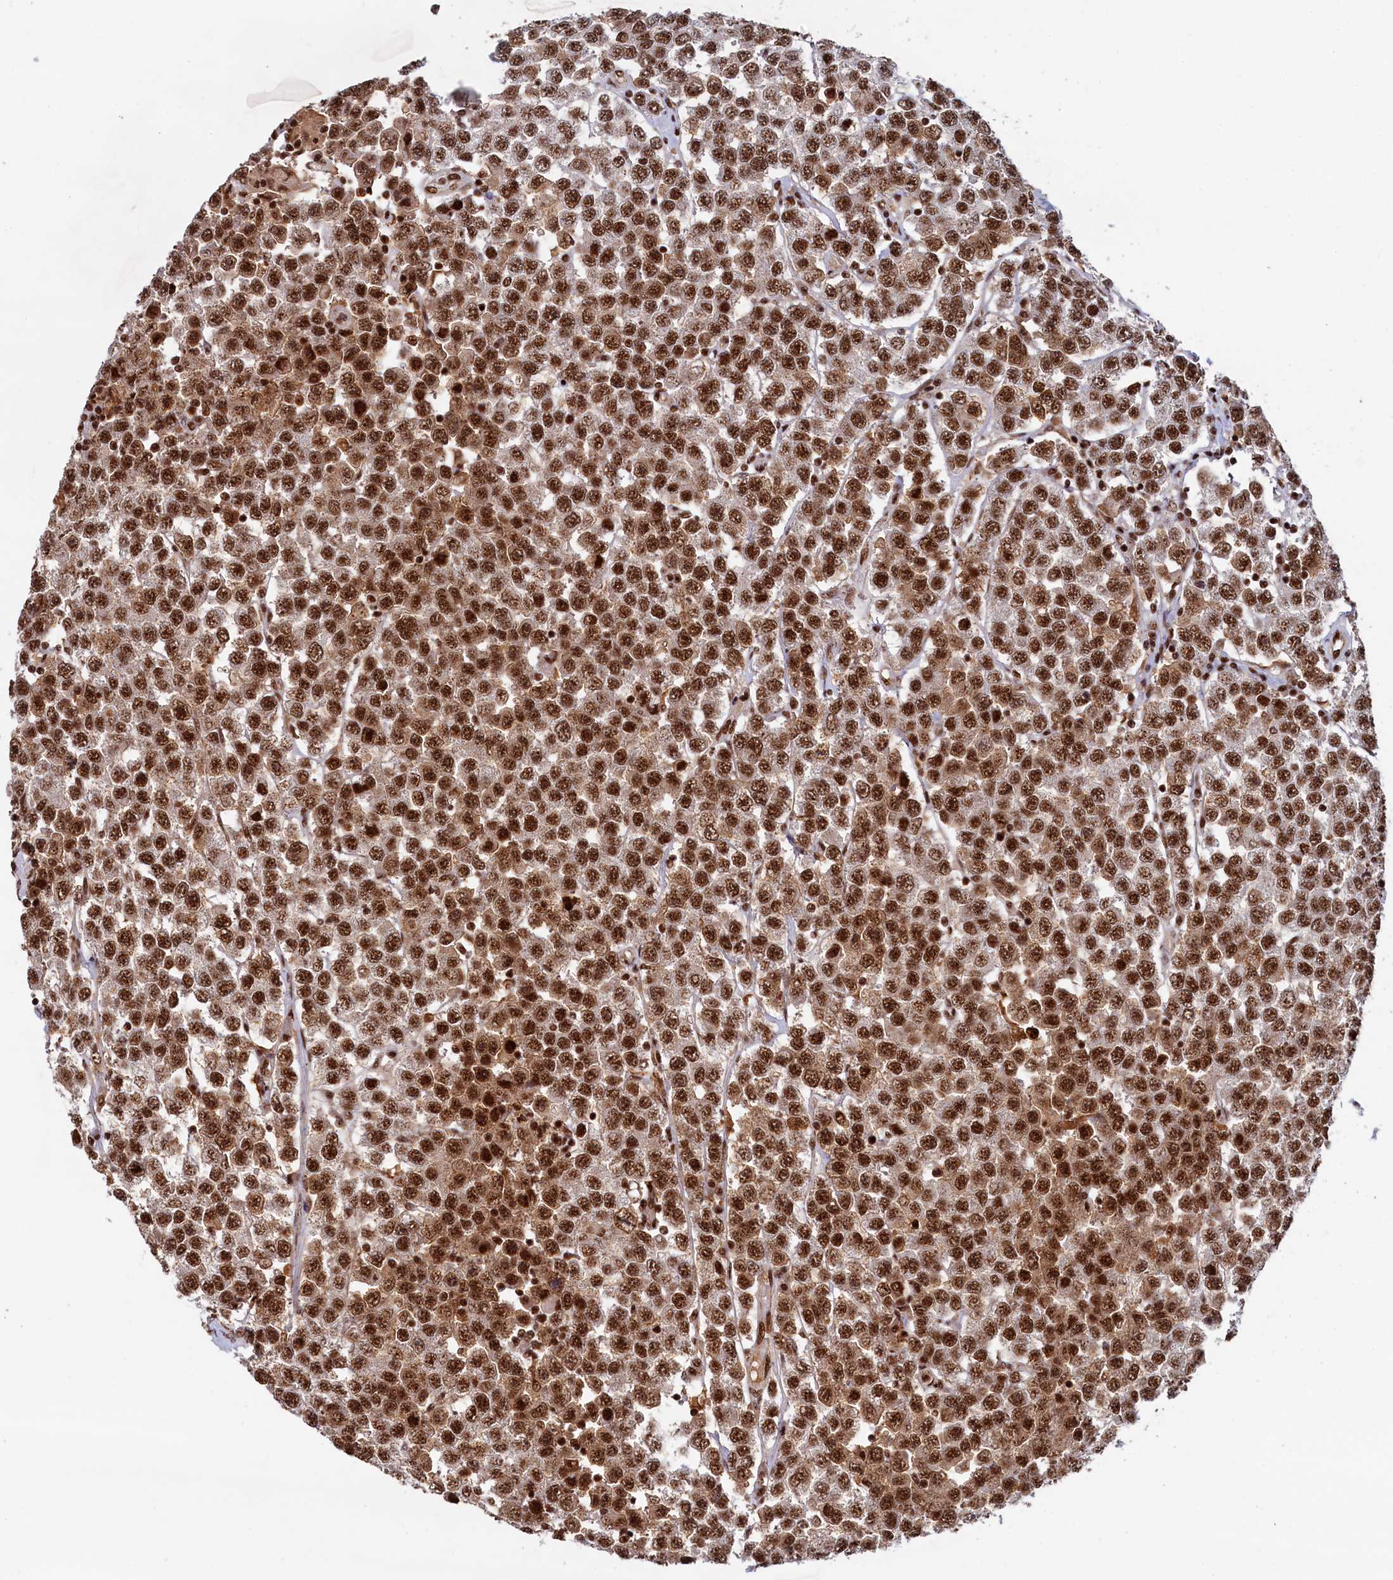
{"staining": {"intensity": "strong", "quantity": ">75%", "location": "nuclear"}, "tissue": "testis cancer", "cell_type": "Tumor cells", "image_type": "cancer", "snomed": [{"axis": "morphology", "description": "Seminoma, NOS"}, {"axis": "topography", "description": "Testis"}], "caption": "Protein analysis of seminoma (testis) tissue reveals strong nuclear positivity in approximately >75% of tumor cells. The staining is performed using DAB brown chromogen to label protein expression. The nuclei are counter-stained blue using hematoxylin.", "gene": "ZC3H18", "patient": {"sex": "male", "age": 28}}